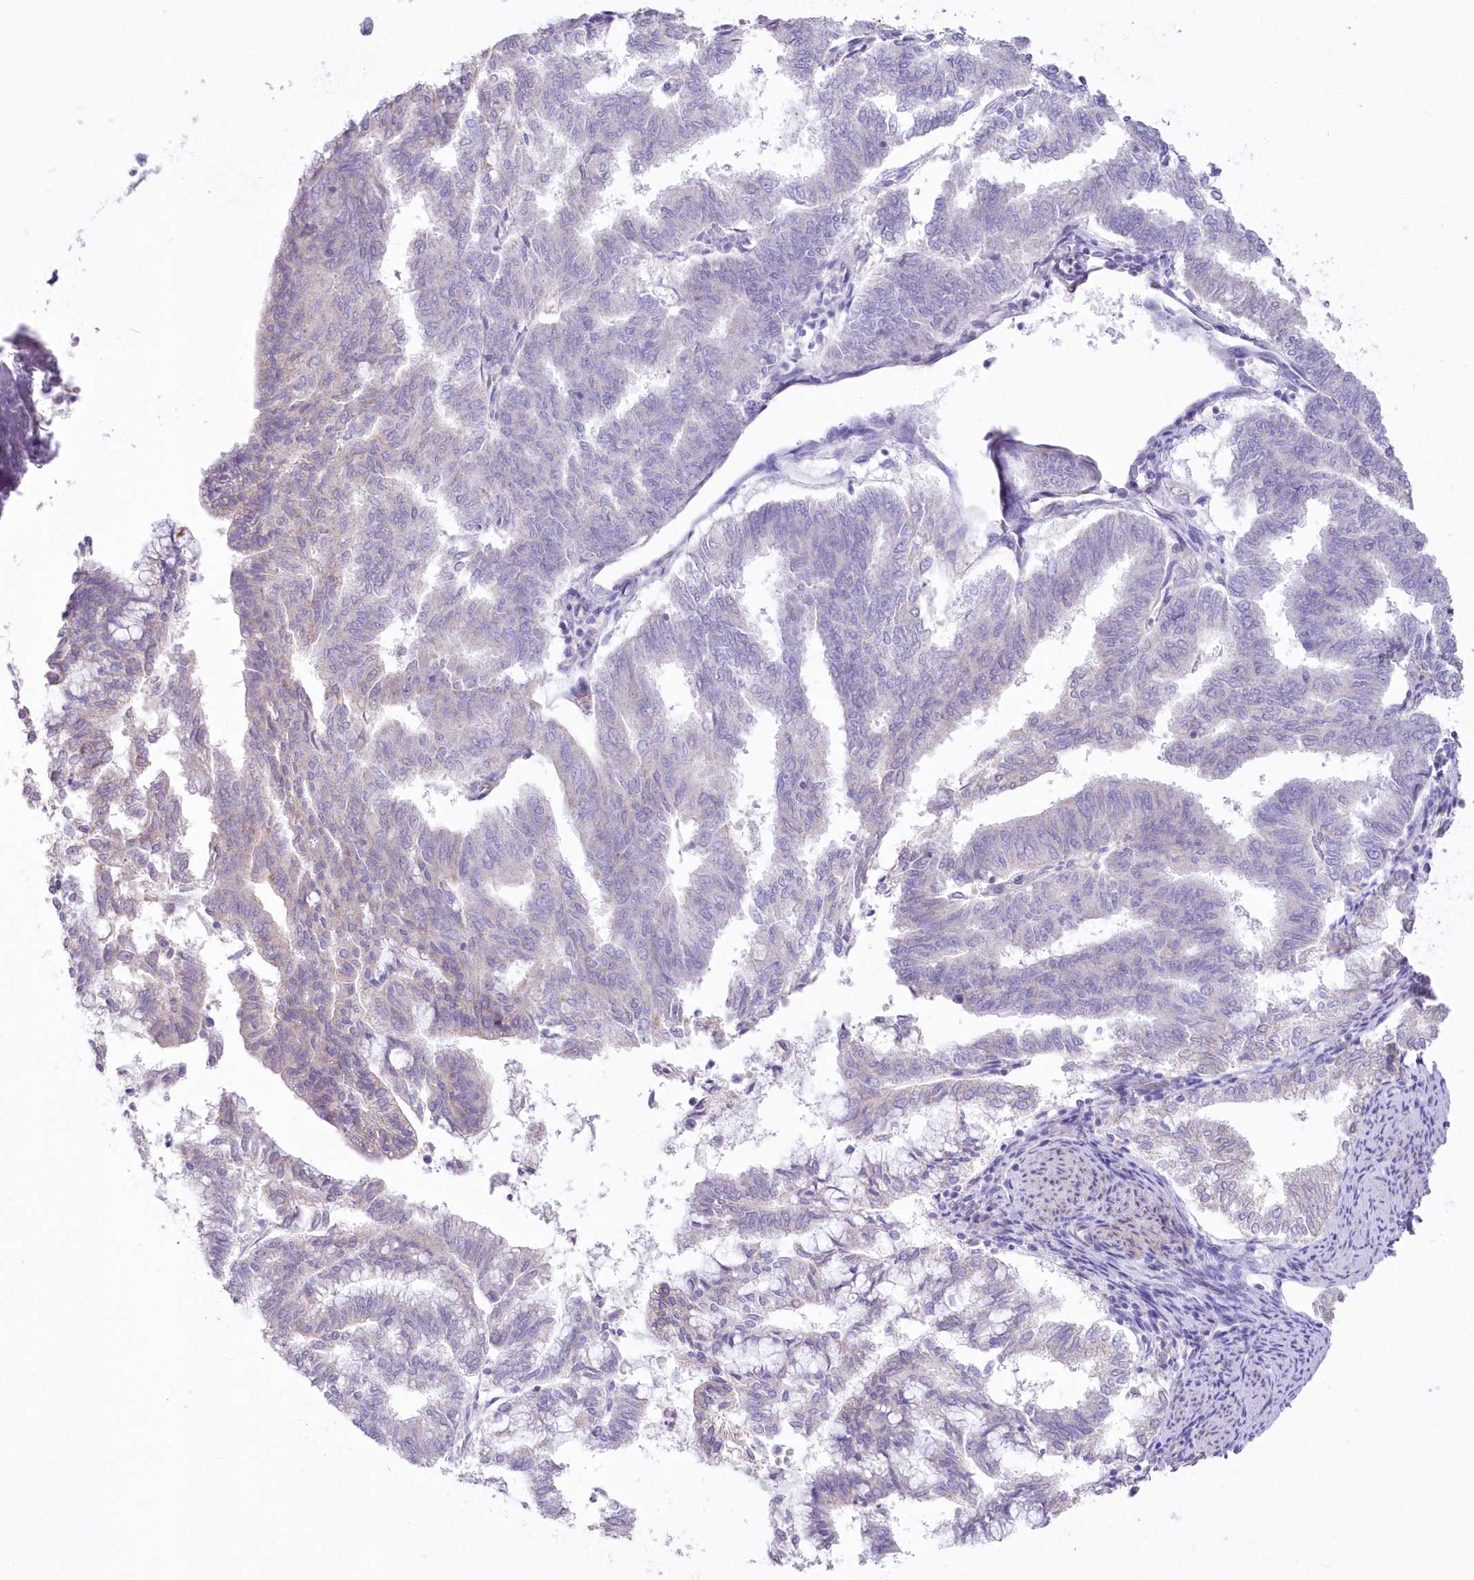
{"staining": {"intensity": "negative", "quantity": "none", "location": "none"}, "tissue": "endometrial cancer", "cell_type": "Tumor cells", "image_type": "cancer", "snomed": [{"axis": "morphology", "description": "Adenocarcinoma, NOS"}, {"axis": "topography", "description": "Endometrium"}], "caption": "Immunohistochemistry (IHC) image of neoplastic tissue: endometrial adenocarcinoma stained with DAB displays no significant protein positivity in tumor cells.", "gene": "ITSN2", "patient": {"sex": "female", "age": 79}}